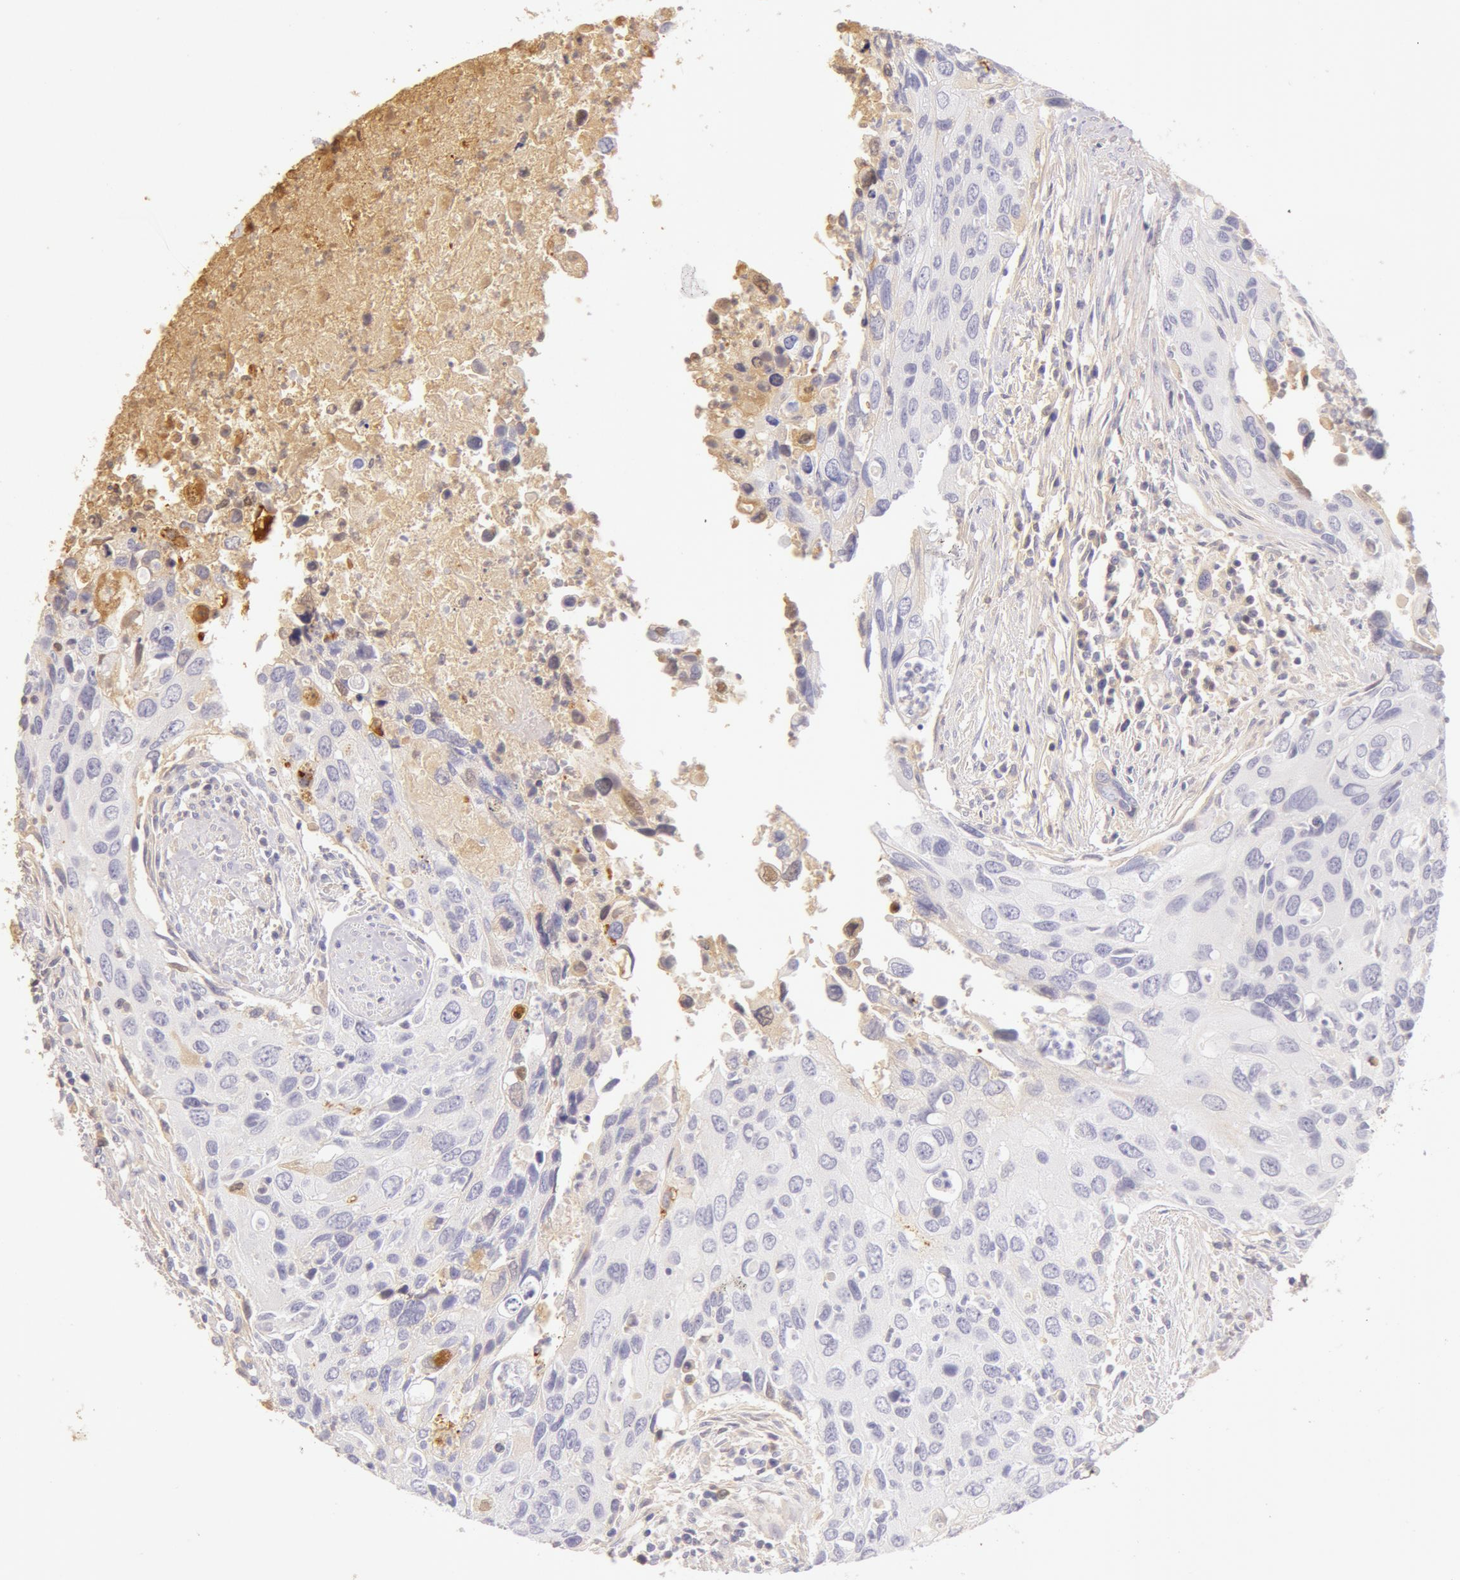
{"staining": {"intensity": "negative", "quantity": "none", "location": "none"}, "tissue": "urothelial cancer", "cell_type": "Tumor cells", "image_type": "cancer", "snomed": [{"axis": "morphology", "description": "Urothelial carcinoma, High grade"}, {"axis": "topography", "description": "Urinary bladder"}], "caption": "Image shows no significant protein expression in tumor cells of high-grade urothelial carcinoma.", "gene": "AHSG", "patient": {"sex": "male", "age": 71}}